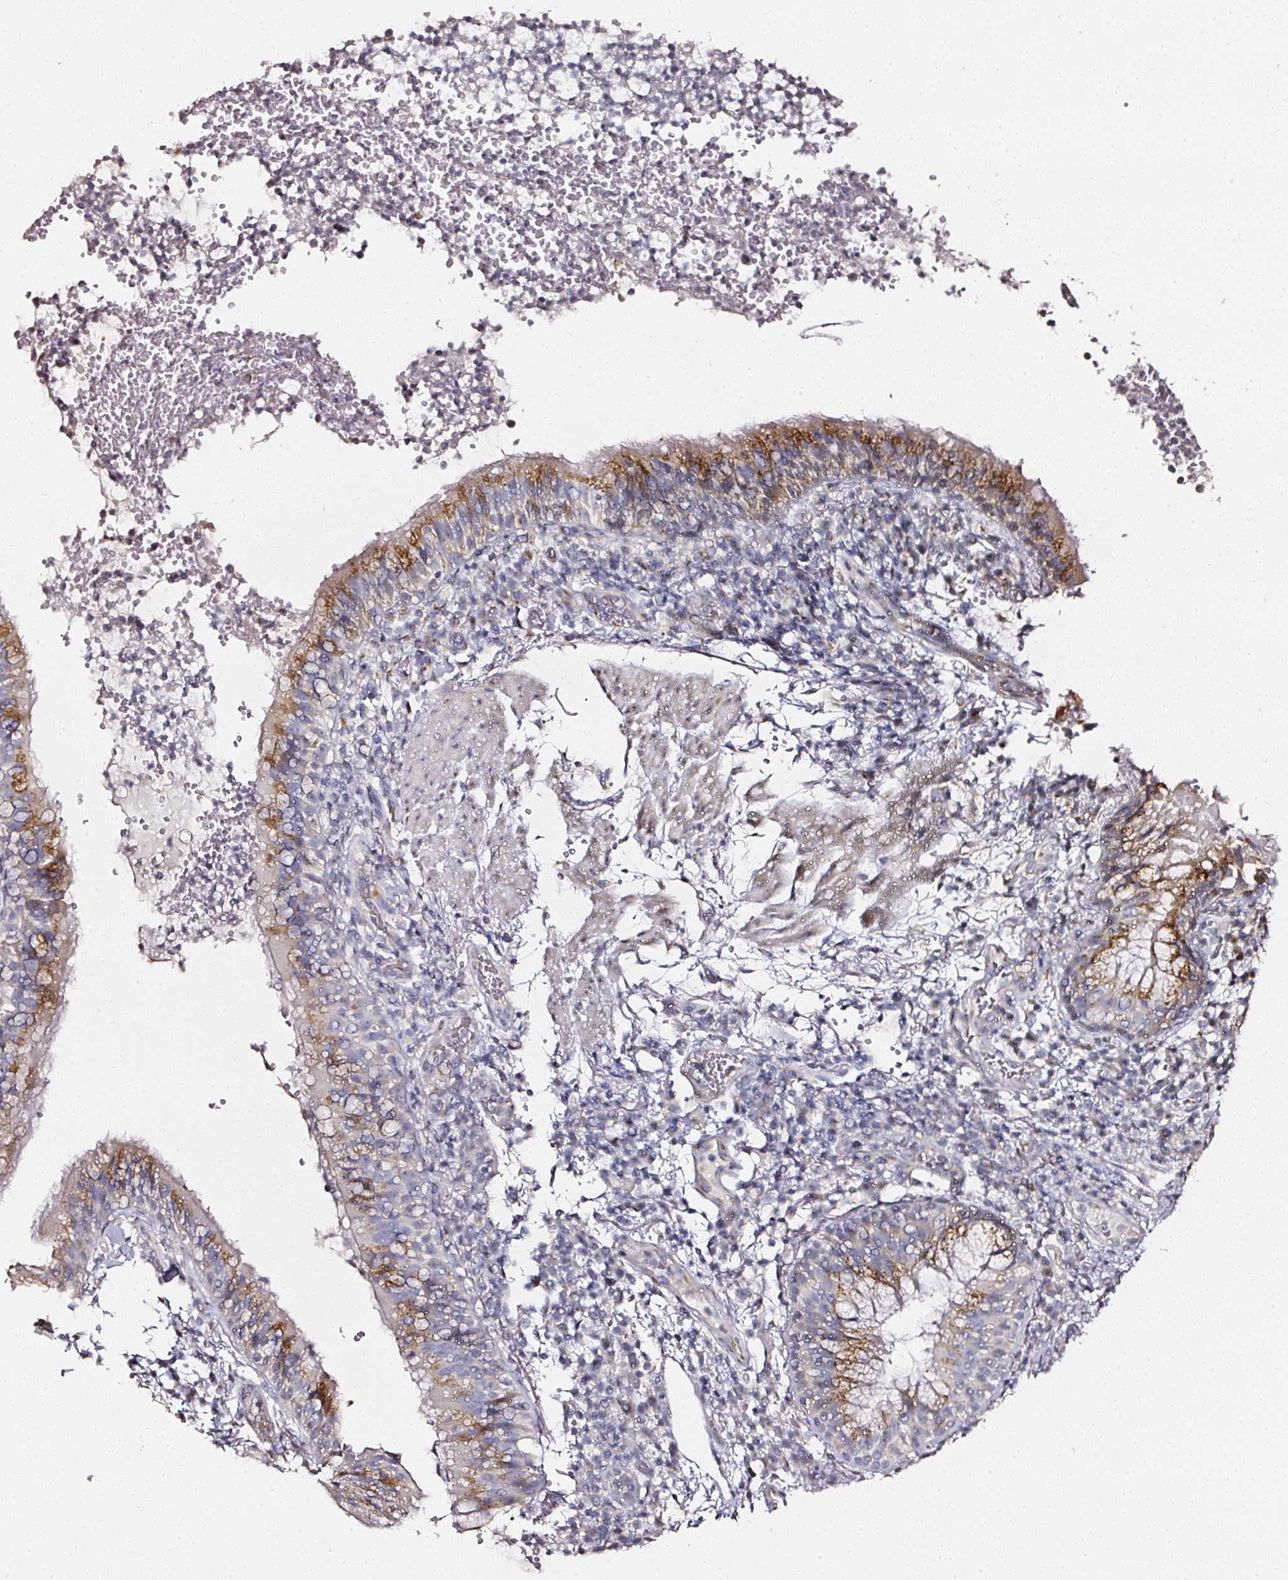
{"staining": {"intensity": "moderate", "quantity": ">75%", "location": "cytoplasmic/membranous"}, "tissue": "bronchus", "cell_type": "Respiratory epithelial cells", "image_type": "normal", "snomed": [{"axis": "morphology", "description": "Normal tissue, NOS"}, {"axis": "topography", "description": "Cartilage tissue"}, {"axis": "topography", "description": "Bronchus"}], "caption": "There is medium levels of moderate cytoplasmic/membranous staining in respiratory epithelial cells of normal bronchus, as demonstrated by immunohistochemical staining (brown color).", "gene": "NTRK1", "patient": {"sex": "male", "age": 56}}